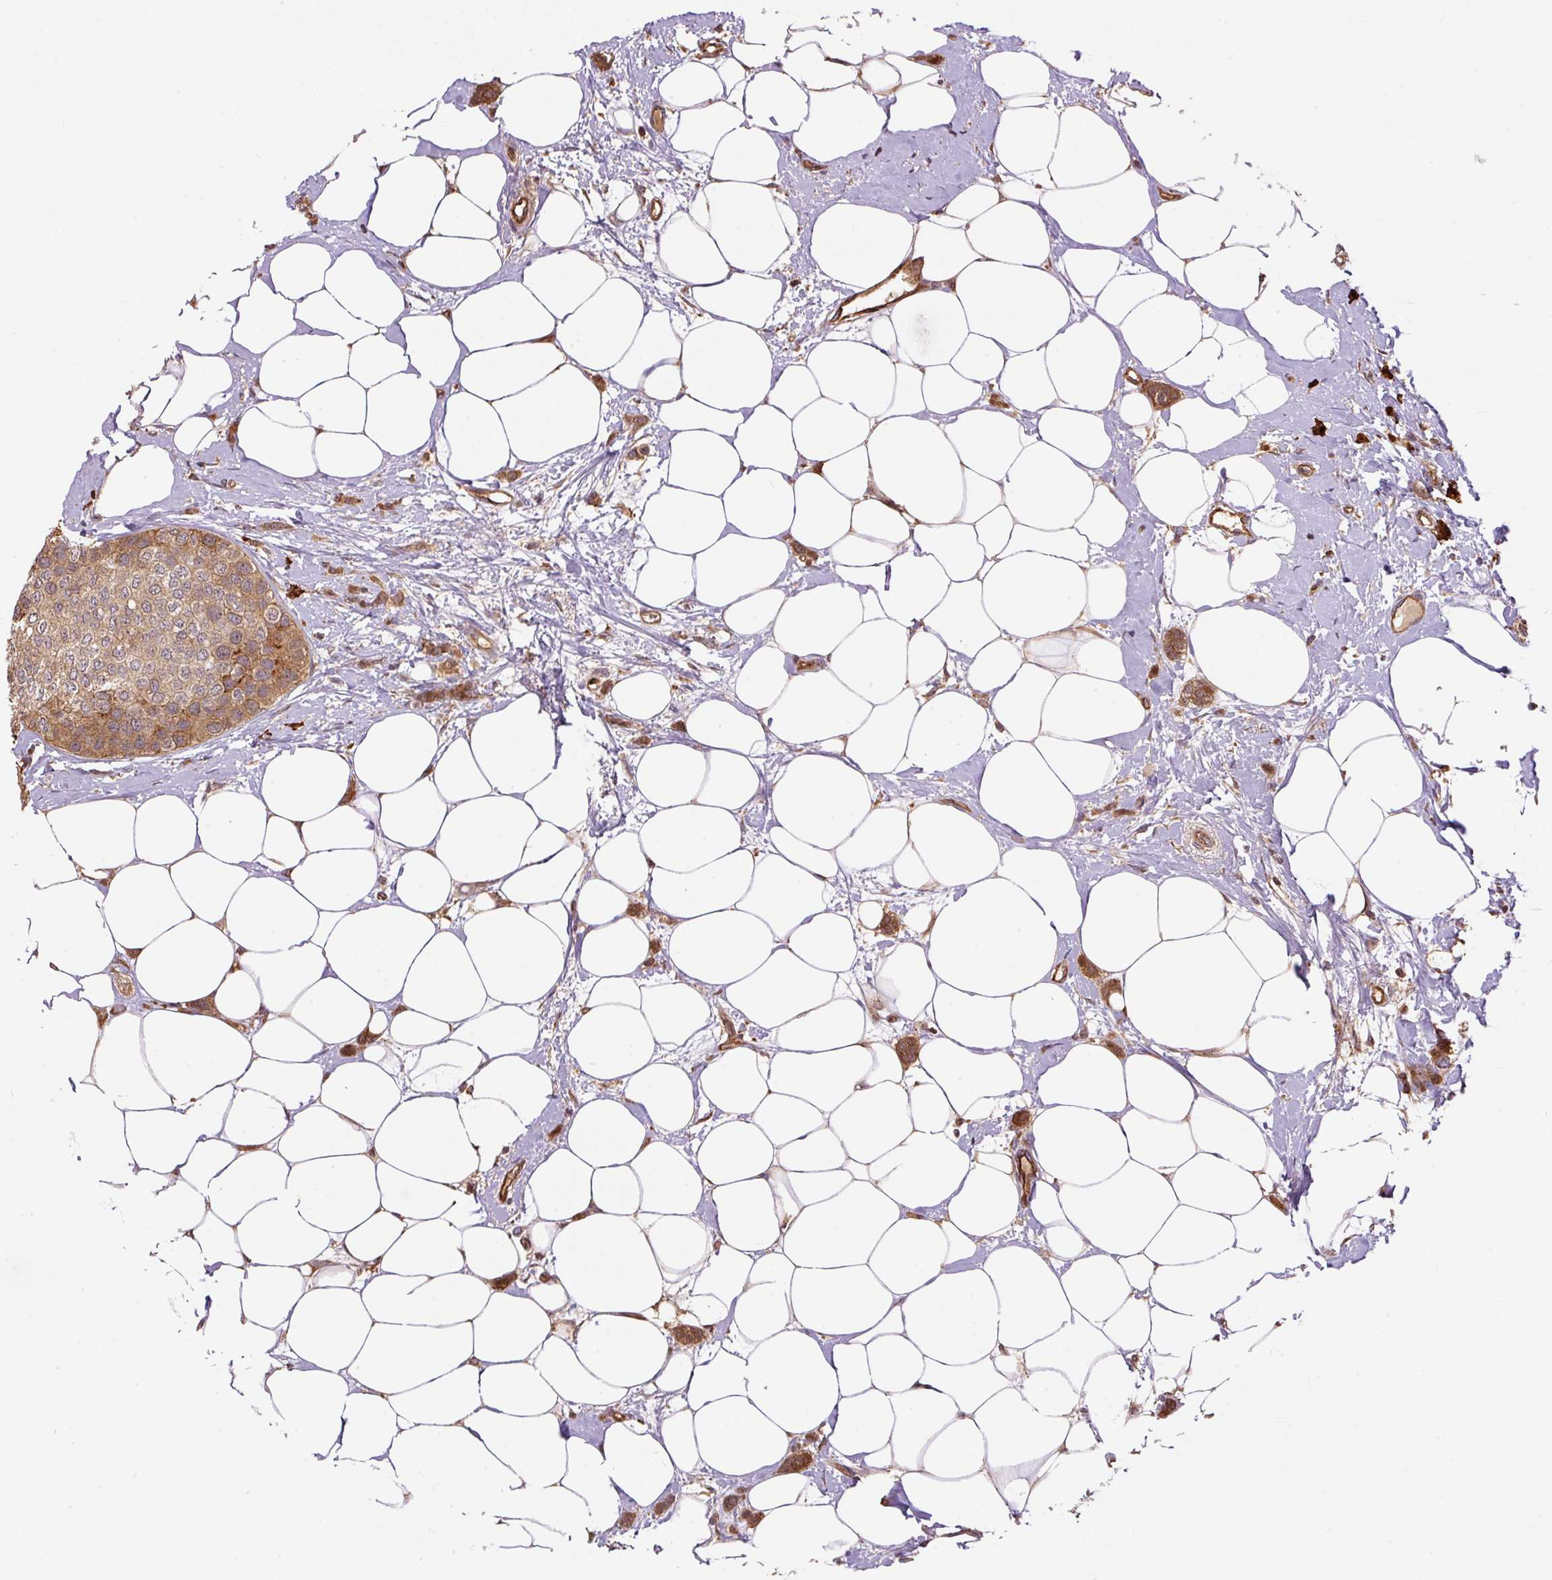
{"staining": {"intensity": "moderate", "quantity": ">75%", "location": "cytoplasmic/membranous"}, "tissue": "breast cancer", "cell_type": "Tumor cells", "image_type": "cancer", "snomed": [{"axis": "morphology", "description": "Duct carcinoma"}, {"axis": "topography", "description": "Breast"}], "caption": "Protein positivity by immunohistochemistry exhibits moderate cytoplasmic/membranous expression in approximately >75% of tumor cells in breast cancer (invasive ductal carcinoma). (IHC, brightfield microscopy, high magnification).", "gene": "PPME1", "patient": {"sex": "female", "age": 72}}